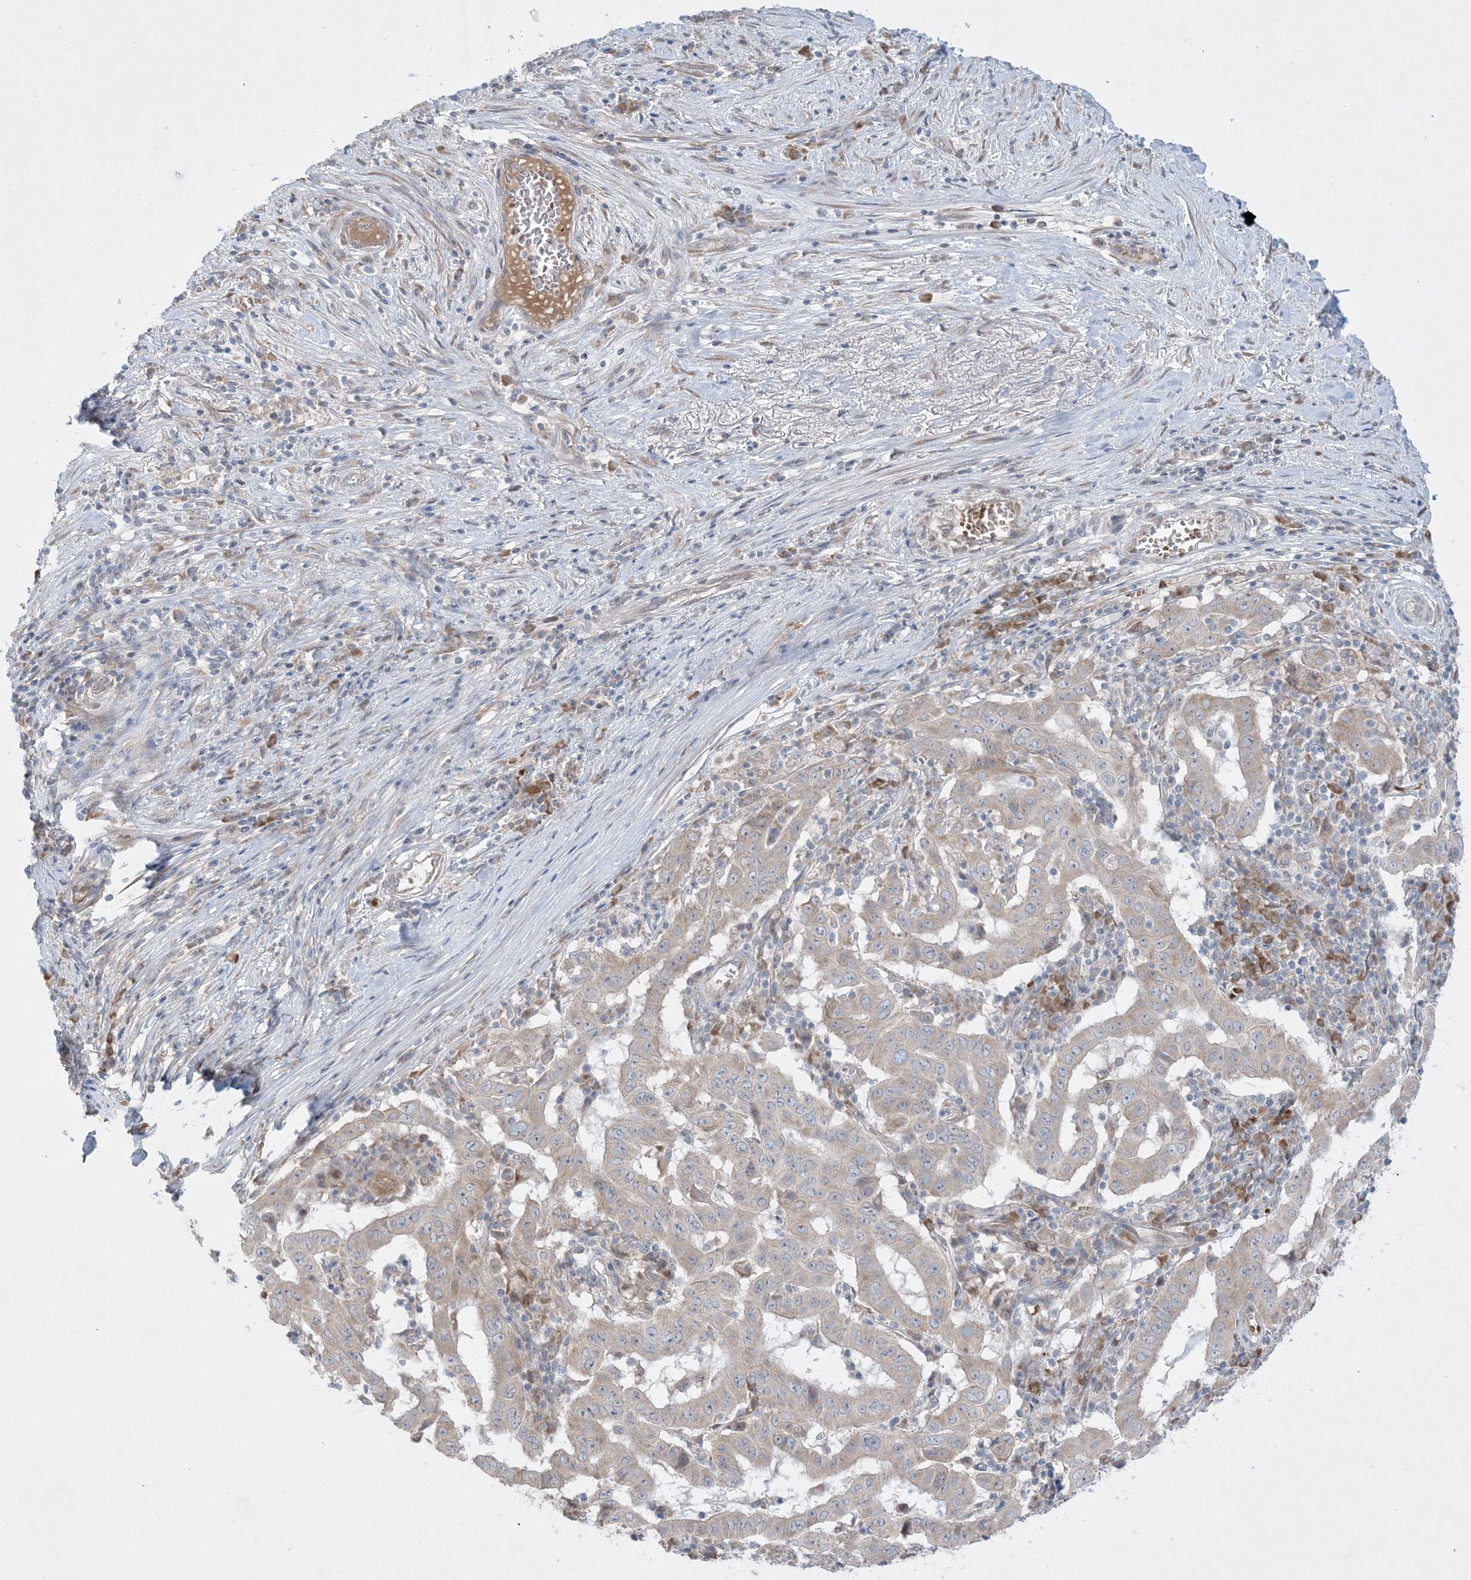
{"staining": {"intensity": "weak", "quantity": "<25%", "location": "cytoplasmic/membranous"}, "tissue": "pancreatic cancer", "cell_type": "Tumor cells", "image_type": "cancer", "snomed": [{"axis": "morphology", "description": "Adenocarcinoma, NOS"}, {"axis": "topography", "description": "Pancreas"}], "caption": "Immunohistochemical staining of human pancreatic cancer (adenocarcinoma) exhibits no significant expression in tumor cells.", "gene": "MMGT1", "patient": {"sex": "male", "age": 63}}